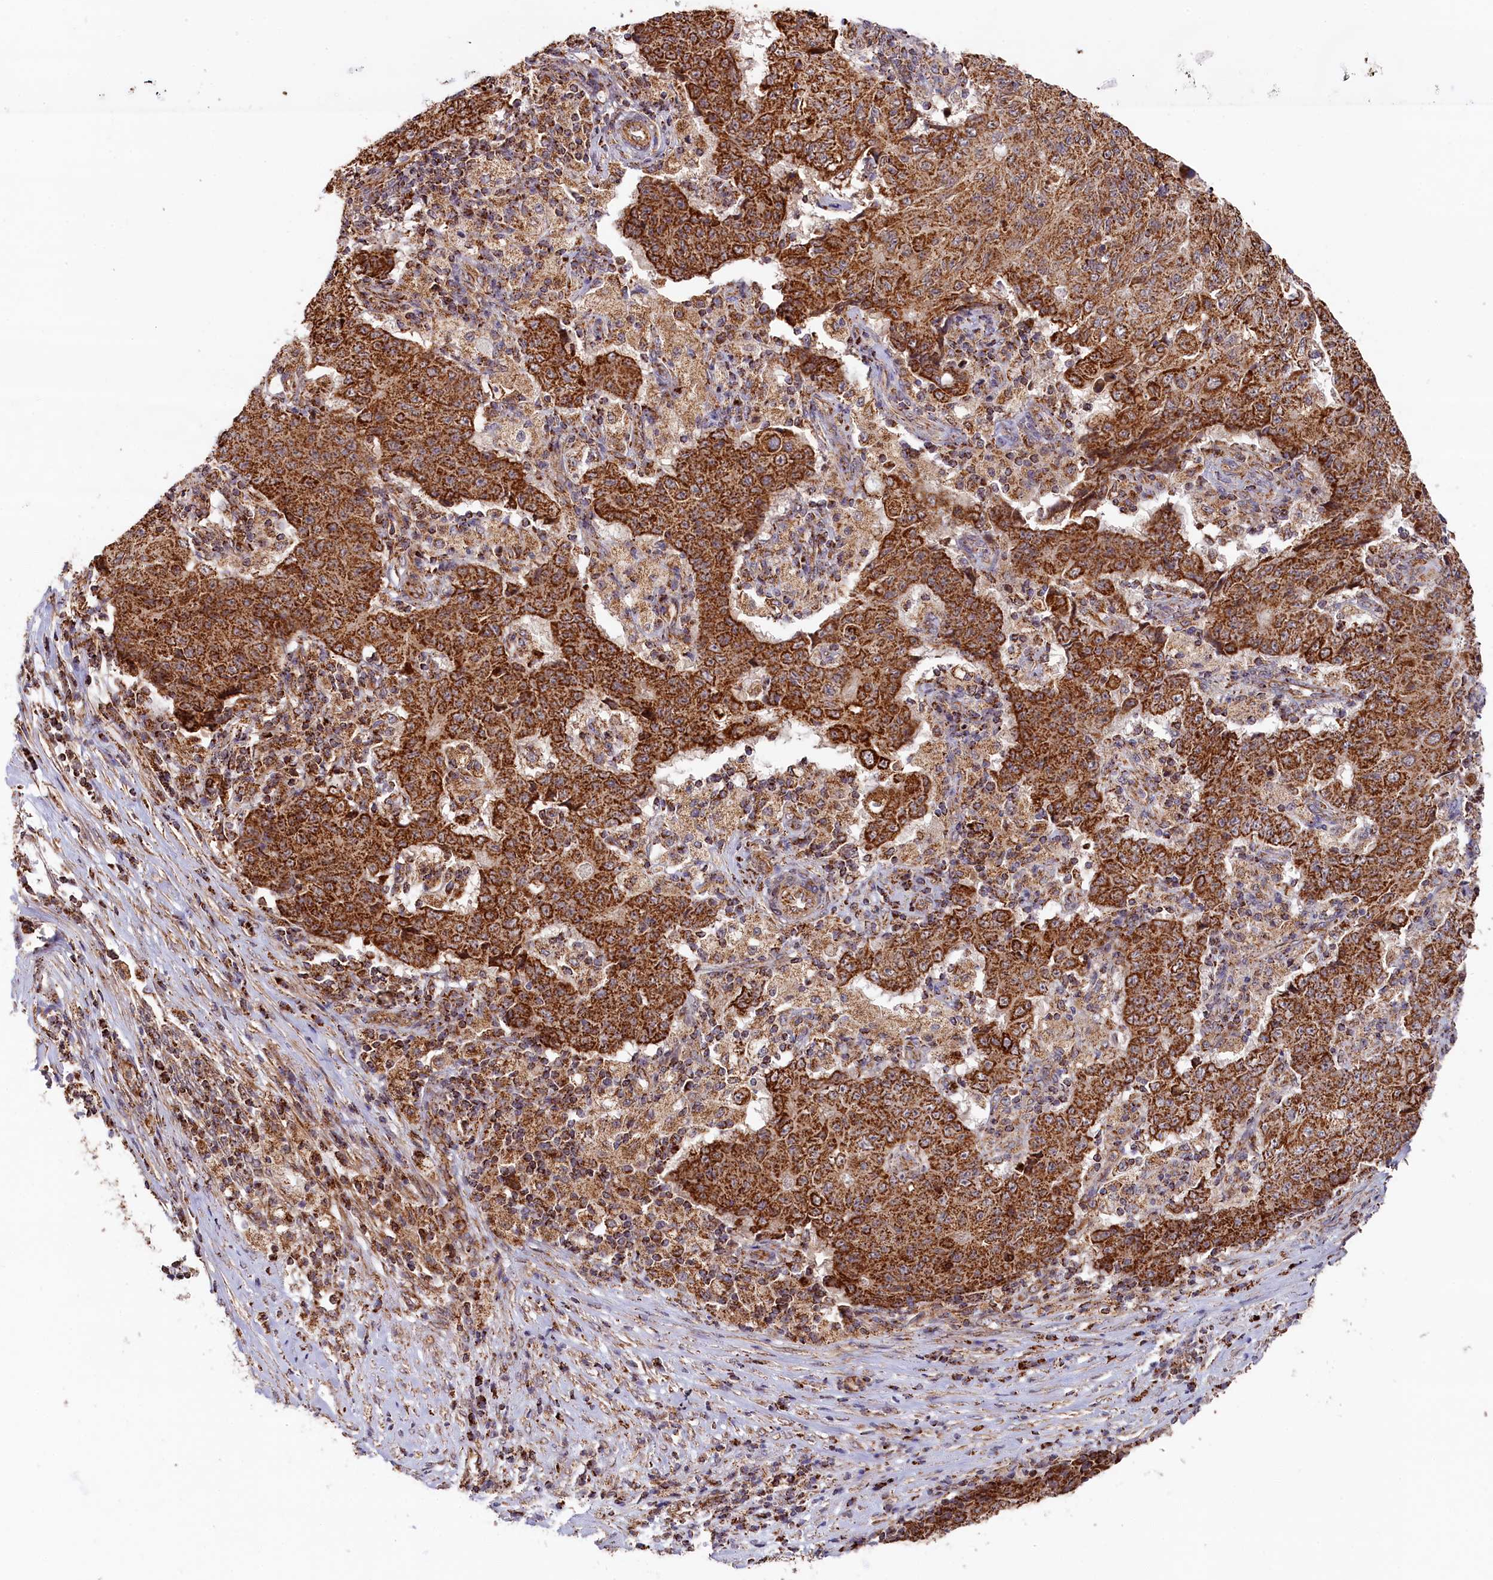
{"staining": {"intensity": "strong", "quantity": ">75%", "location": "cytoplasmic/membranous"}, "tissue": "ovarian cancer", "cell_type": "Tumor cells", "image_type": "cancer", "snomed": [{"axis": "morphology", "description": "Carcinoma, endometroid"}, {"axis": "topography", "description": "Ovary"}], "caption": "IHC of endometroid carcinoma (ovarian) displays high levels of strong cytoplasmic/membranous staining in about >75% of tumor cells. Nuclei are stained in blue.", "gene": "MACROD1", "patient": {"sex": "female", "age": 42}}